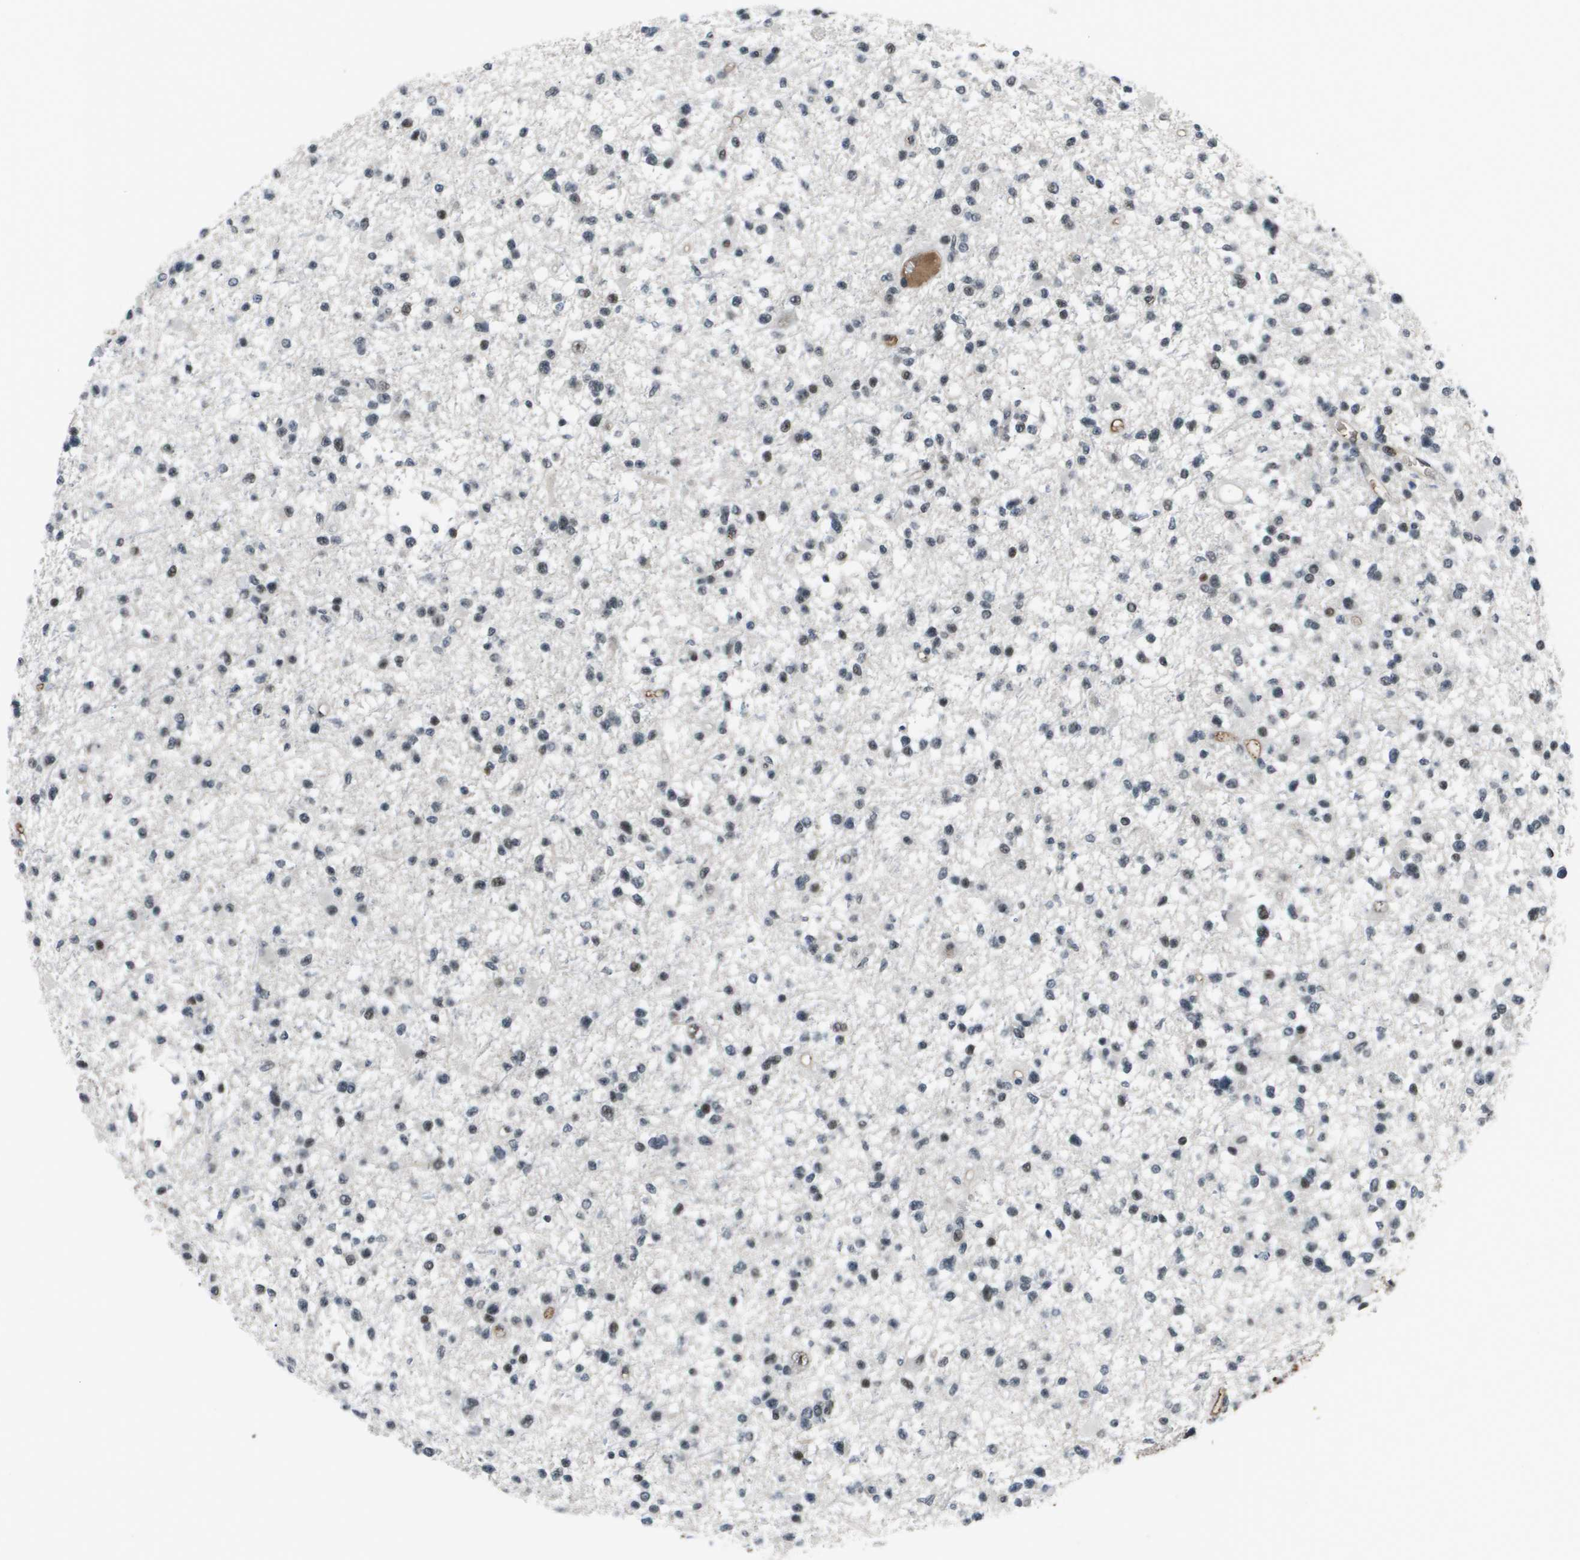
{"staining": {"intensity": "weak", "quantity": "25%-75%", "location": "nuclear"}, "tissue": "glioma", "cell_type": "Tumor cells", "image_type": "cancer", "snomed": [{"axis": "morphology", "description": "Glioma, malignant, Low grade"}, {"axis": "topography", "description": "Brain"}], "caption": "A brown stain highlights weak nuclear positivity of a protein in human glioma tumor cells.", "gene": "THRAP3", "patient": {"sex": "female", "age": 22}}